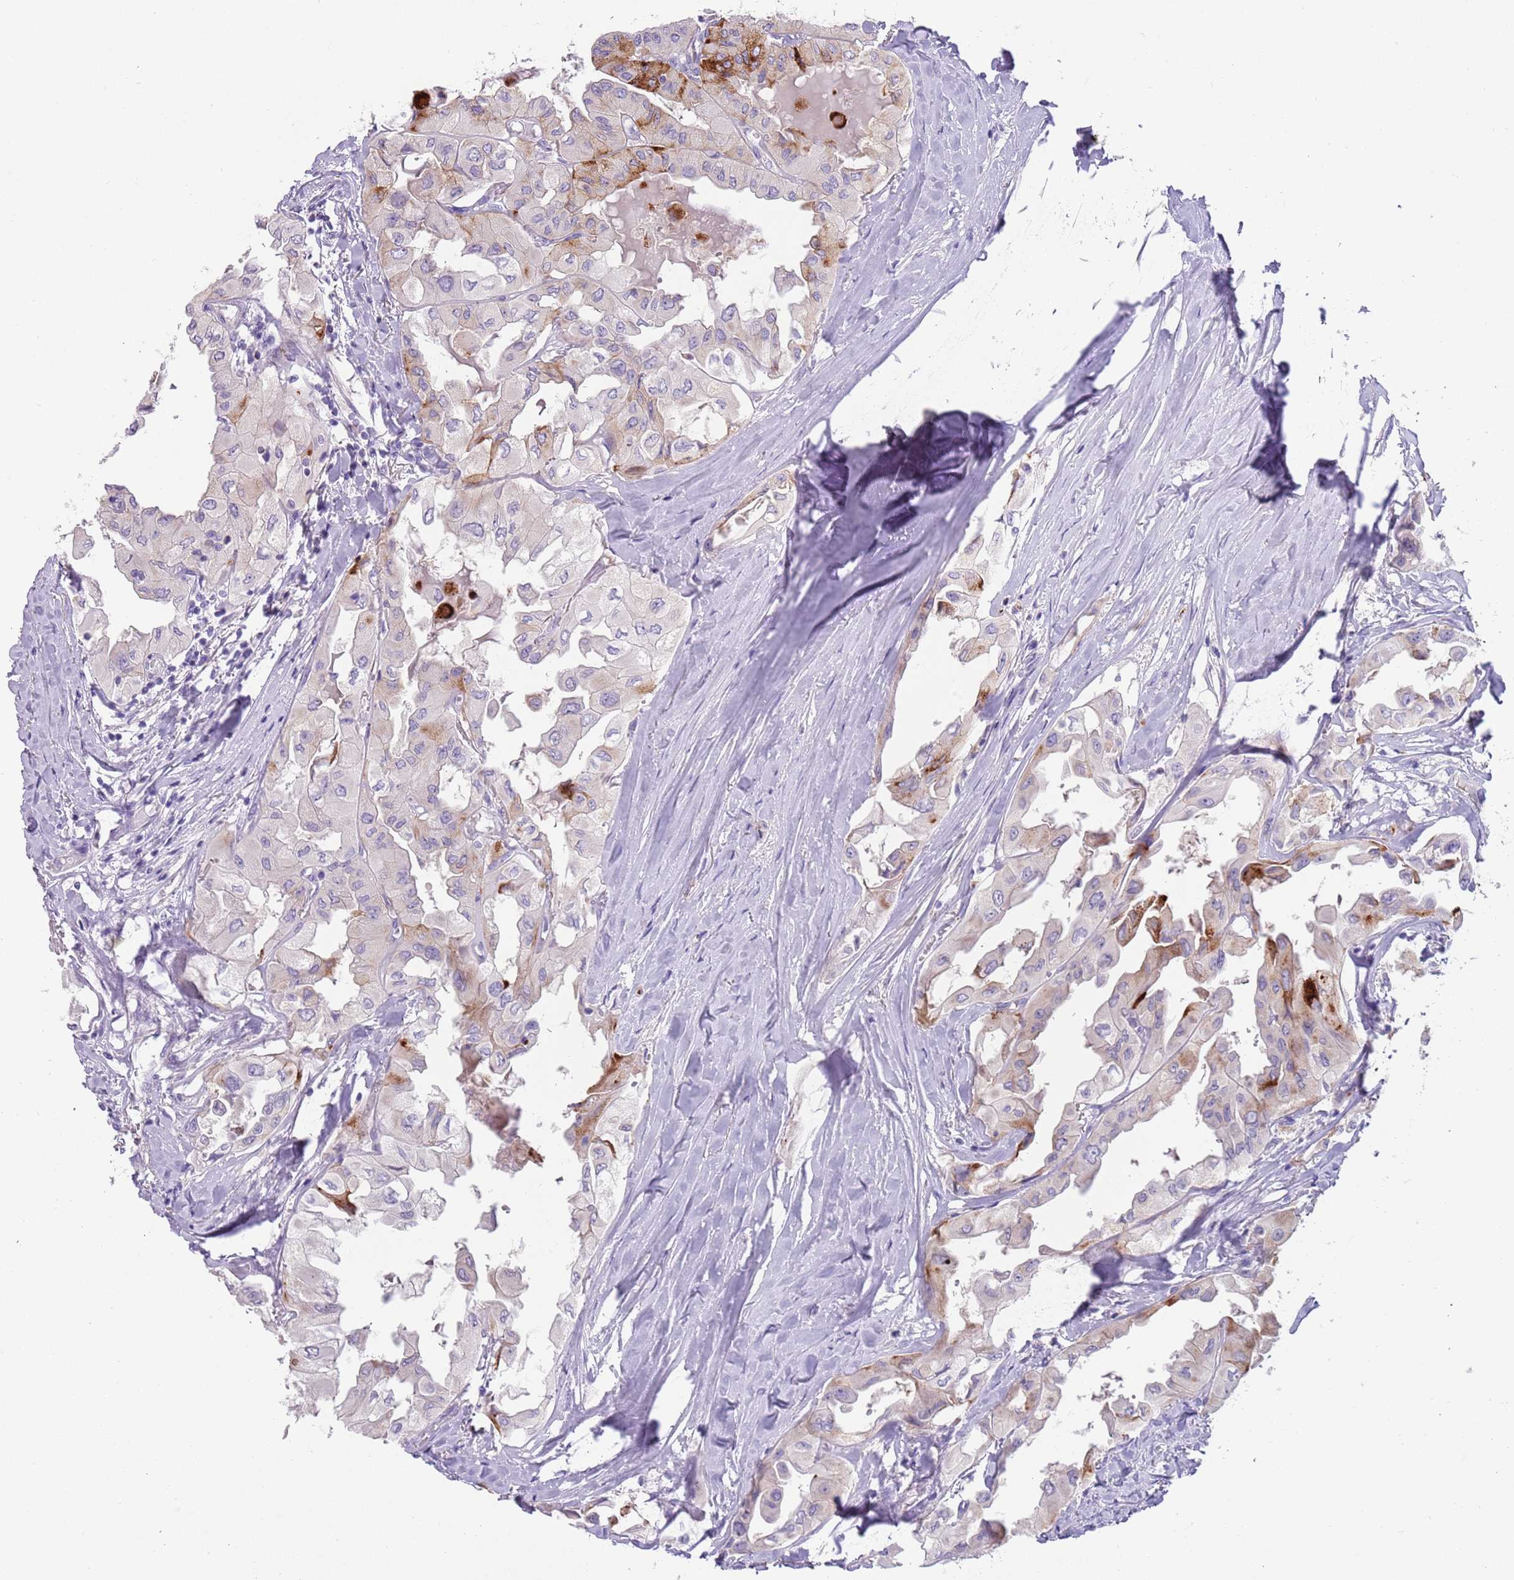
{"staining": {"intensity": "strong", "quantity": "<25%", "location": "cytoplasmic/membranous"}, "tissue": "thyroid cancer", "cell_type": "Tumor cells", "image_type": "cancer", "snomed": [{"axis": "morphology", "description": "Normal tissue, NOS"}, {"axis": "morphology", "description": "Papillary adenocarcinoma, NOS"}, {"axis": "topography", "description": "Thyroid gland"}], "caption": "Protein expression analysis of thyroid cancer shows strong cytoplasmic/membranous positivity in about <25% of tumor cells.", "gene": "LRRN3", "patient": {"sex": "female", "age": 59}}